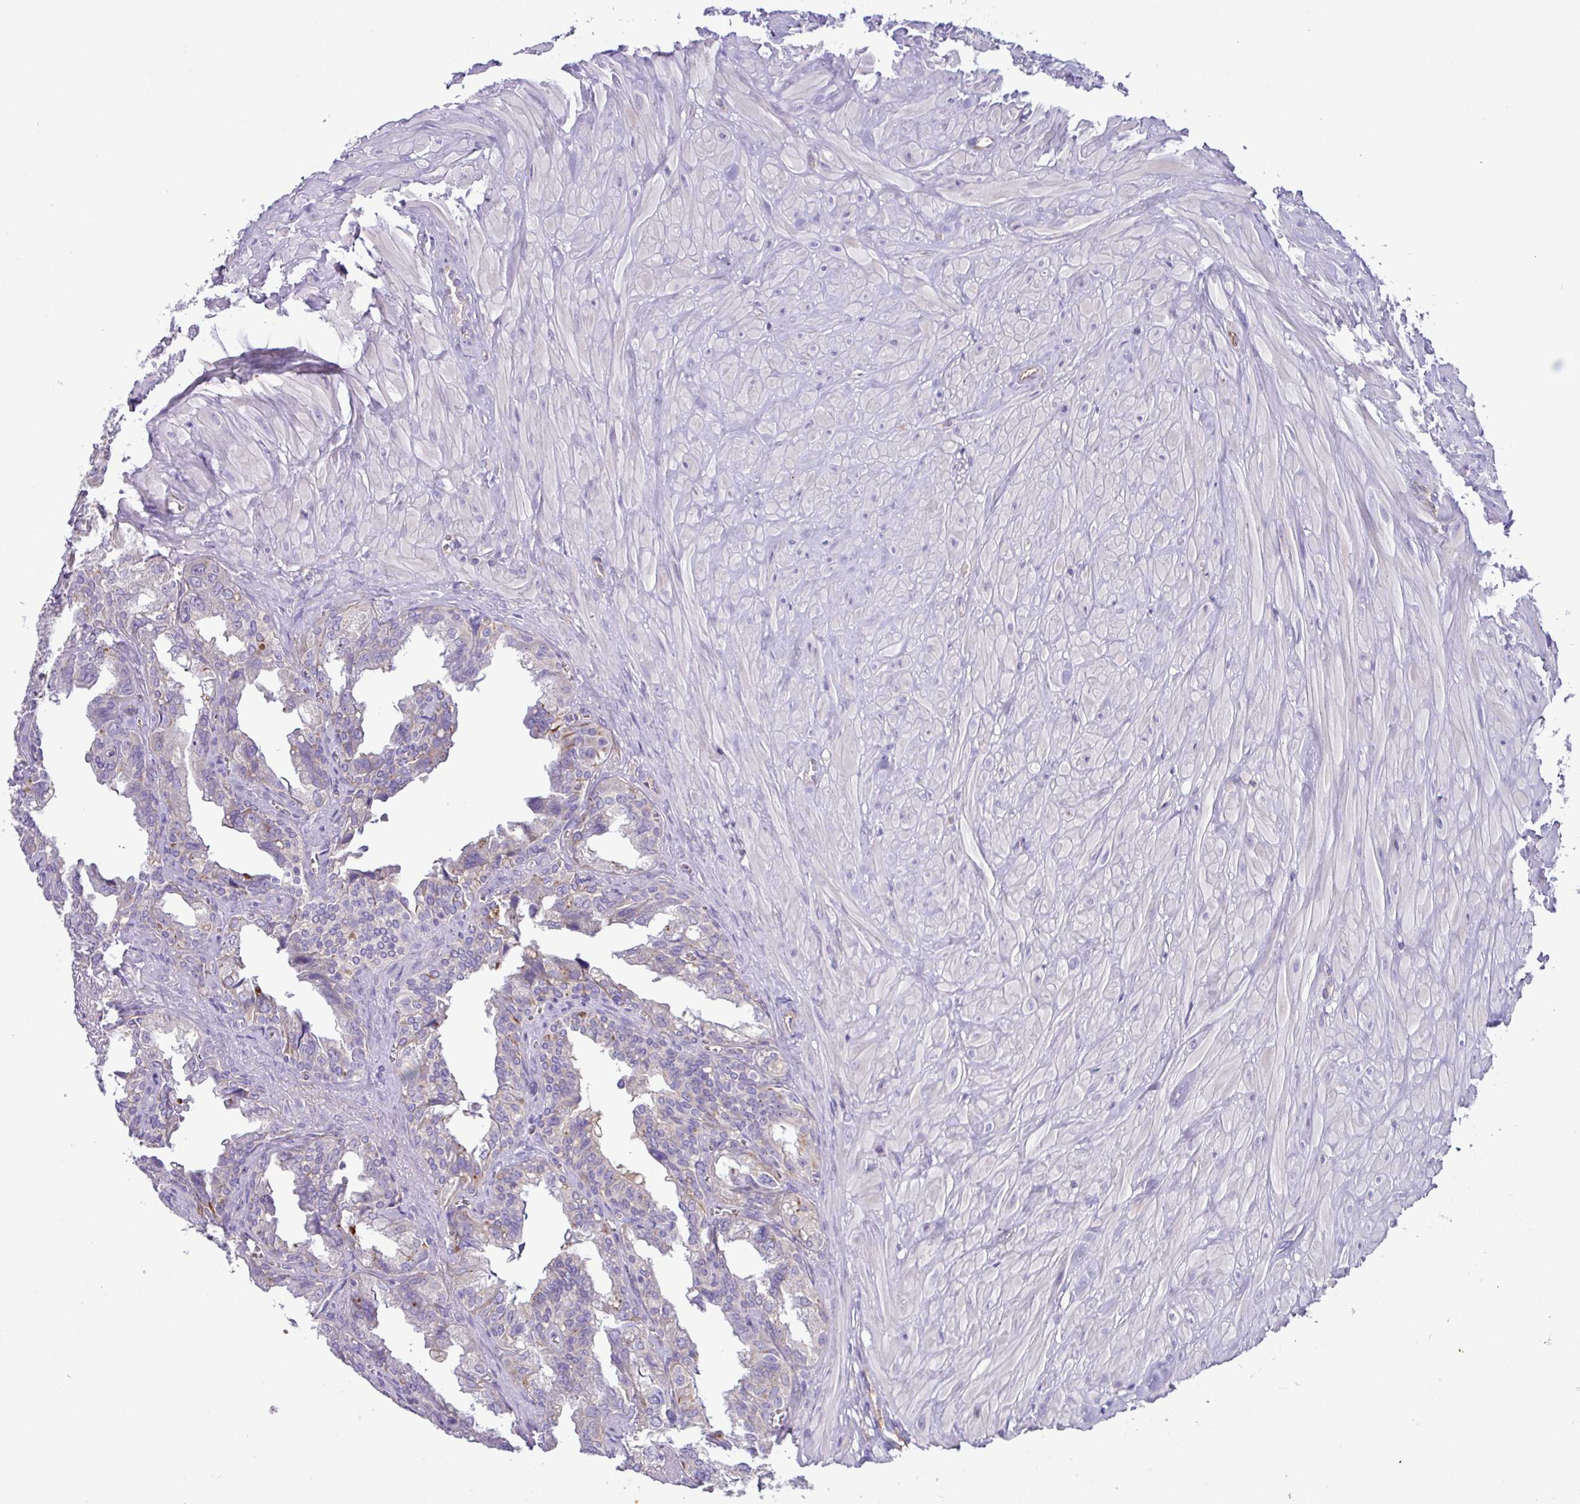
{"staining": {"intensity": "weak", "quantity": "<25%", "location": "cytoplasmic/membranous"}, "tissue": "seminal vesicle", "cell_type": "Glandular cells", "image_type": "normal", "snomed": [{"axis": "morphology", "description": "Normal tissue, NOS"}, {"axis": "topography", "description": "Seminal veicle"}], "caption": "An immunohistochemistry (IHC) image of normal seminal vesicle is shown. There is no staining in glandular cells of seminal vesicle. (DAB (3,3'-diaminobenzidine) immunohistochemistry with hematoxylin counter stain).", "gene": "MRM2", "patient": {"sex": "male", "age": 67}}